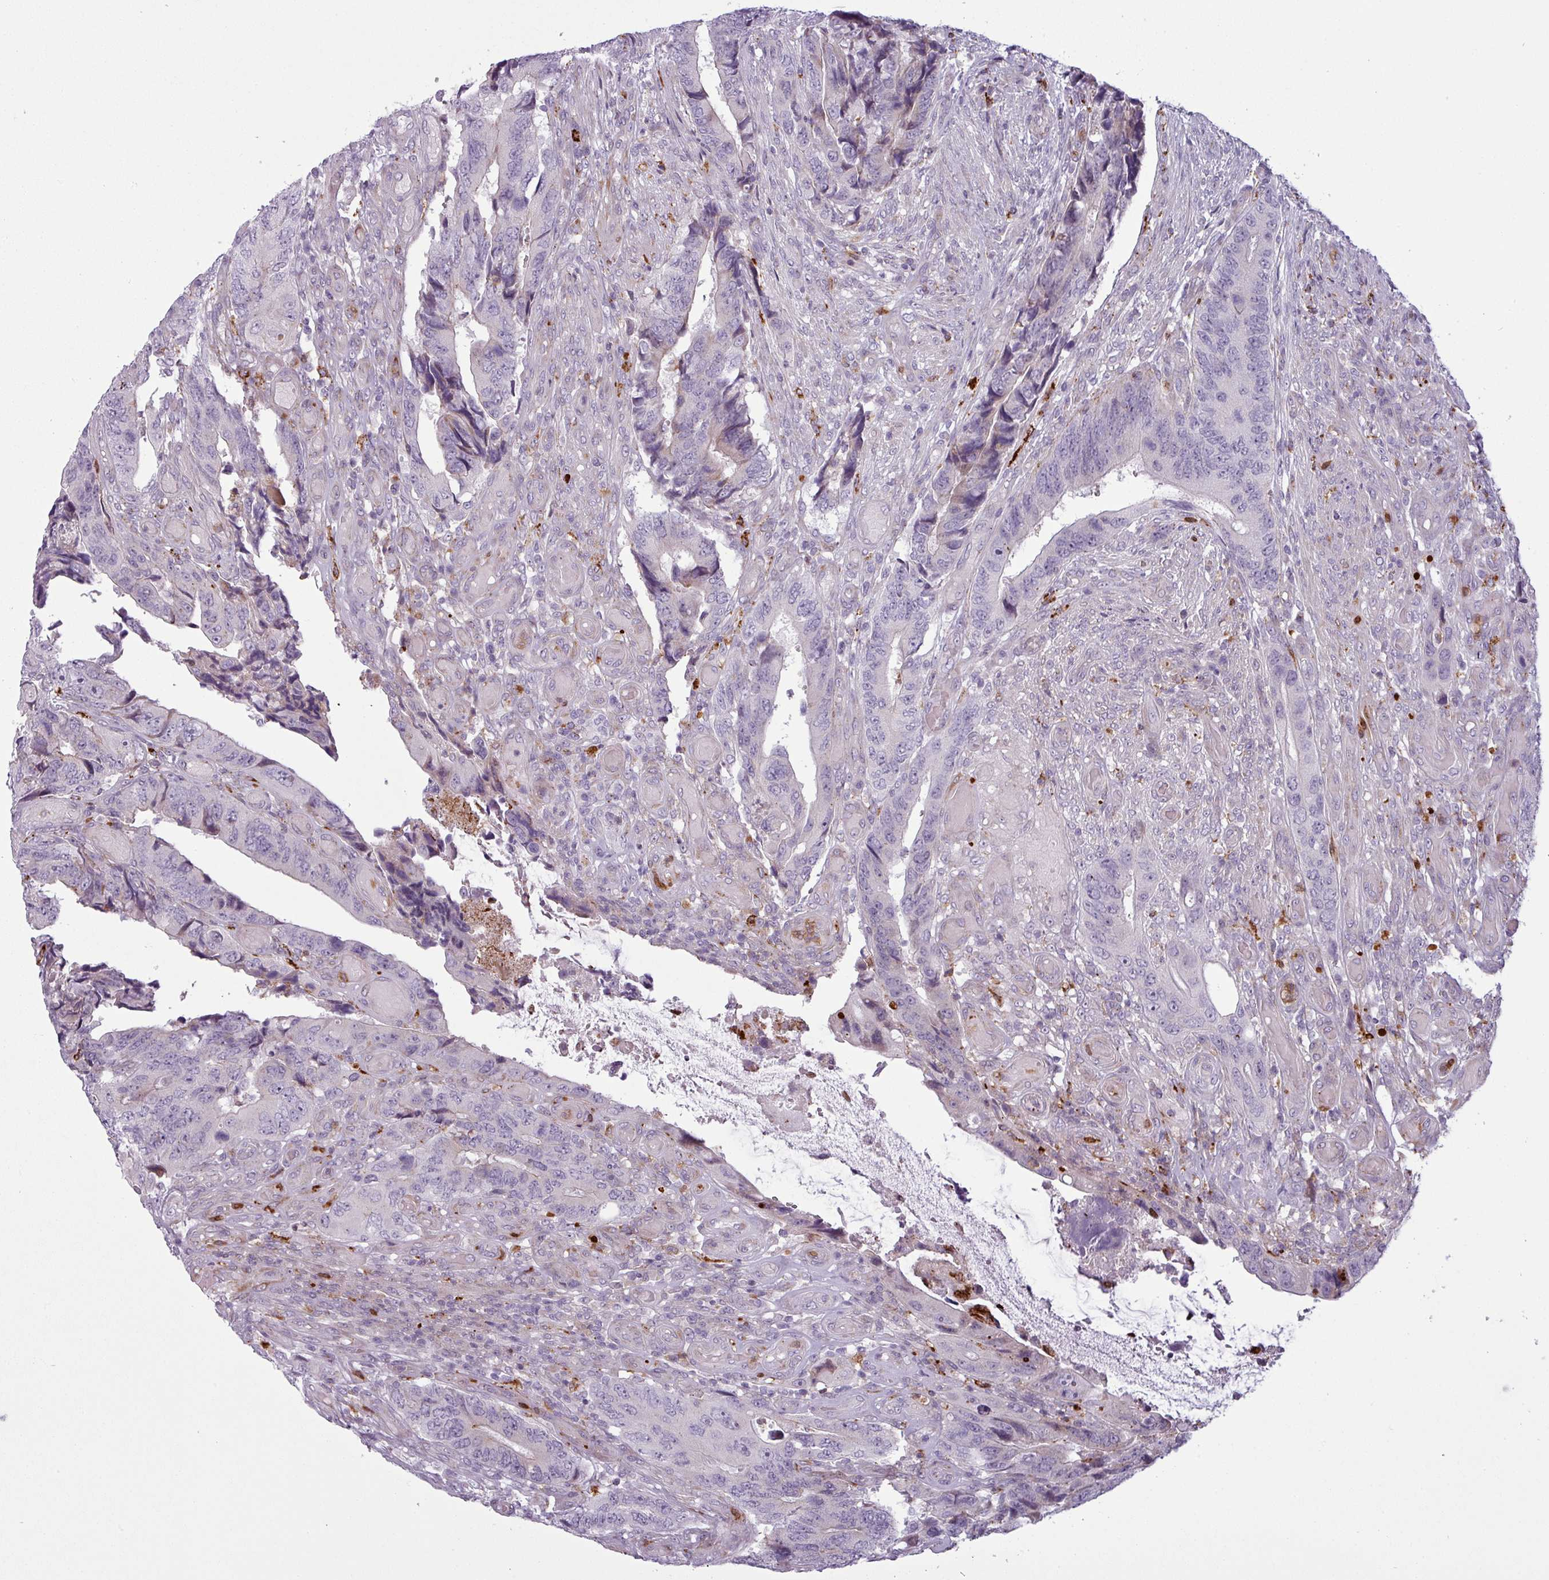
{"staining": {"intensity": "negative", "quantity": "none", "location": "none"}, "tissue": "colorectal cancer", "cell_type": "Tumor cells", "image_type": "cancer", "snomed": [{"axis": "morphology", "description": "Adenocarcinoma, NOS"}, {"axis": "topography", "description": "Colon"}], "caption": "Tumor cells show no significant protein staining in colorectal adenocarcinoma. The staining was performed using DAB (3,3'-diaminobenzidine) to visualize the protein expression in brown, while the nuclei were stained in blue with hematoxylin (Magnification: 20x).", "gene": "MAP7D2", "patient": {"sex": "male", "age": 87}}